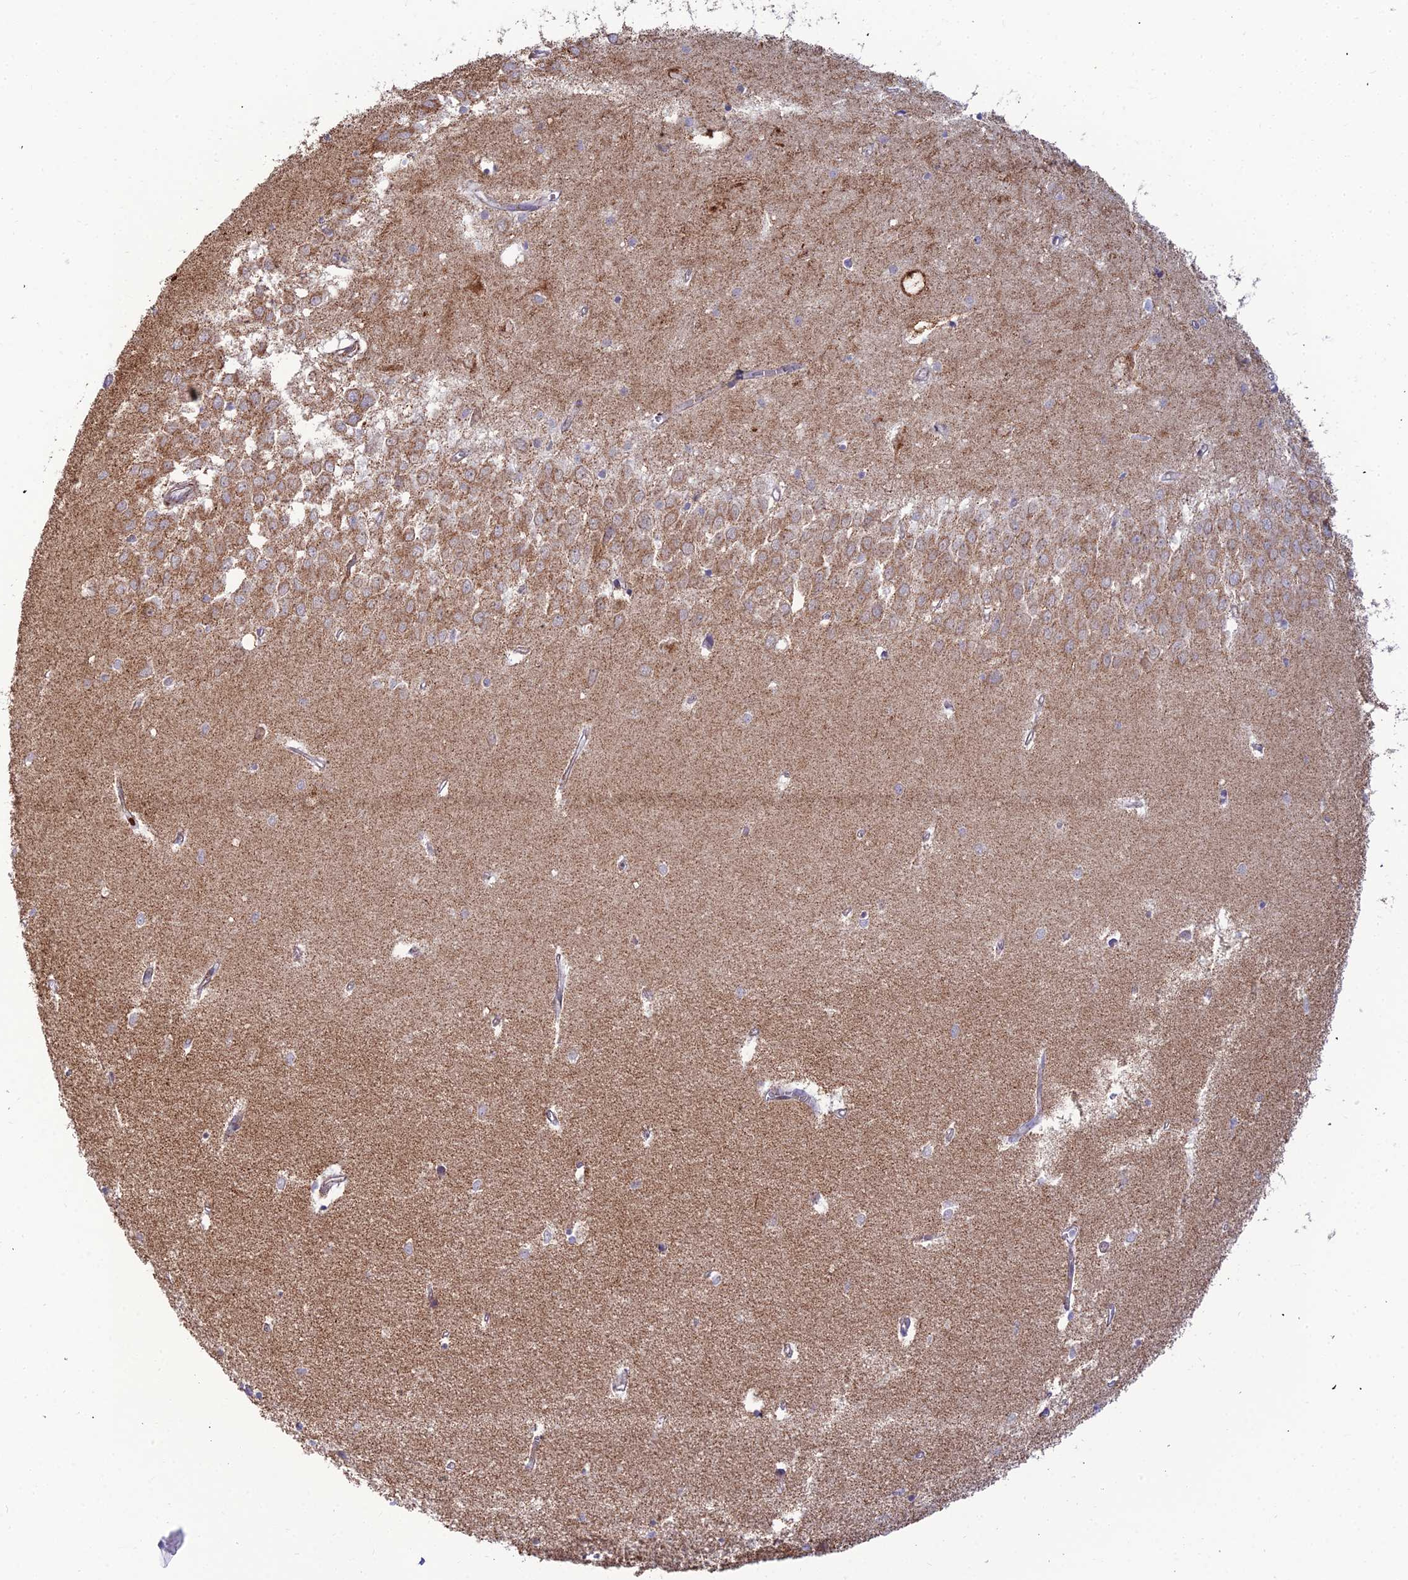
{"staining": {"intensity": "weak", "quantity": "25%-75%", "location": "cytoplasmic/membranous"}, "tissue": "hippocampus", "cell_type": "Glial cells", "image_type": "normal", "snomed": [{"axis": "morphology", "description": "Normal tissue, NOS"}, {"axis": "topography", "description": "Hippocampus"}], "caption": "Immunohistochemistry (DAB) staining of normal hippocampus displays weak cytoplasmic/membranous protein positivity in approximately 25%-75% of glial cells.", "gene": "SLC35F4", "patient": {"sex": "female", "age": 64}}